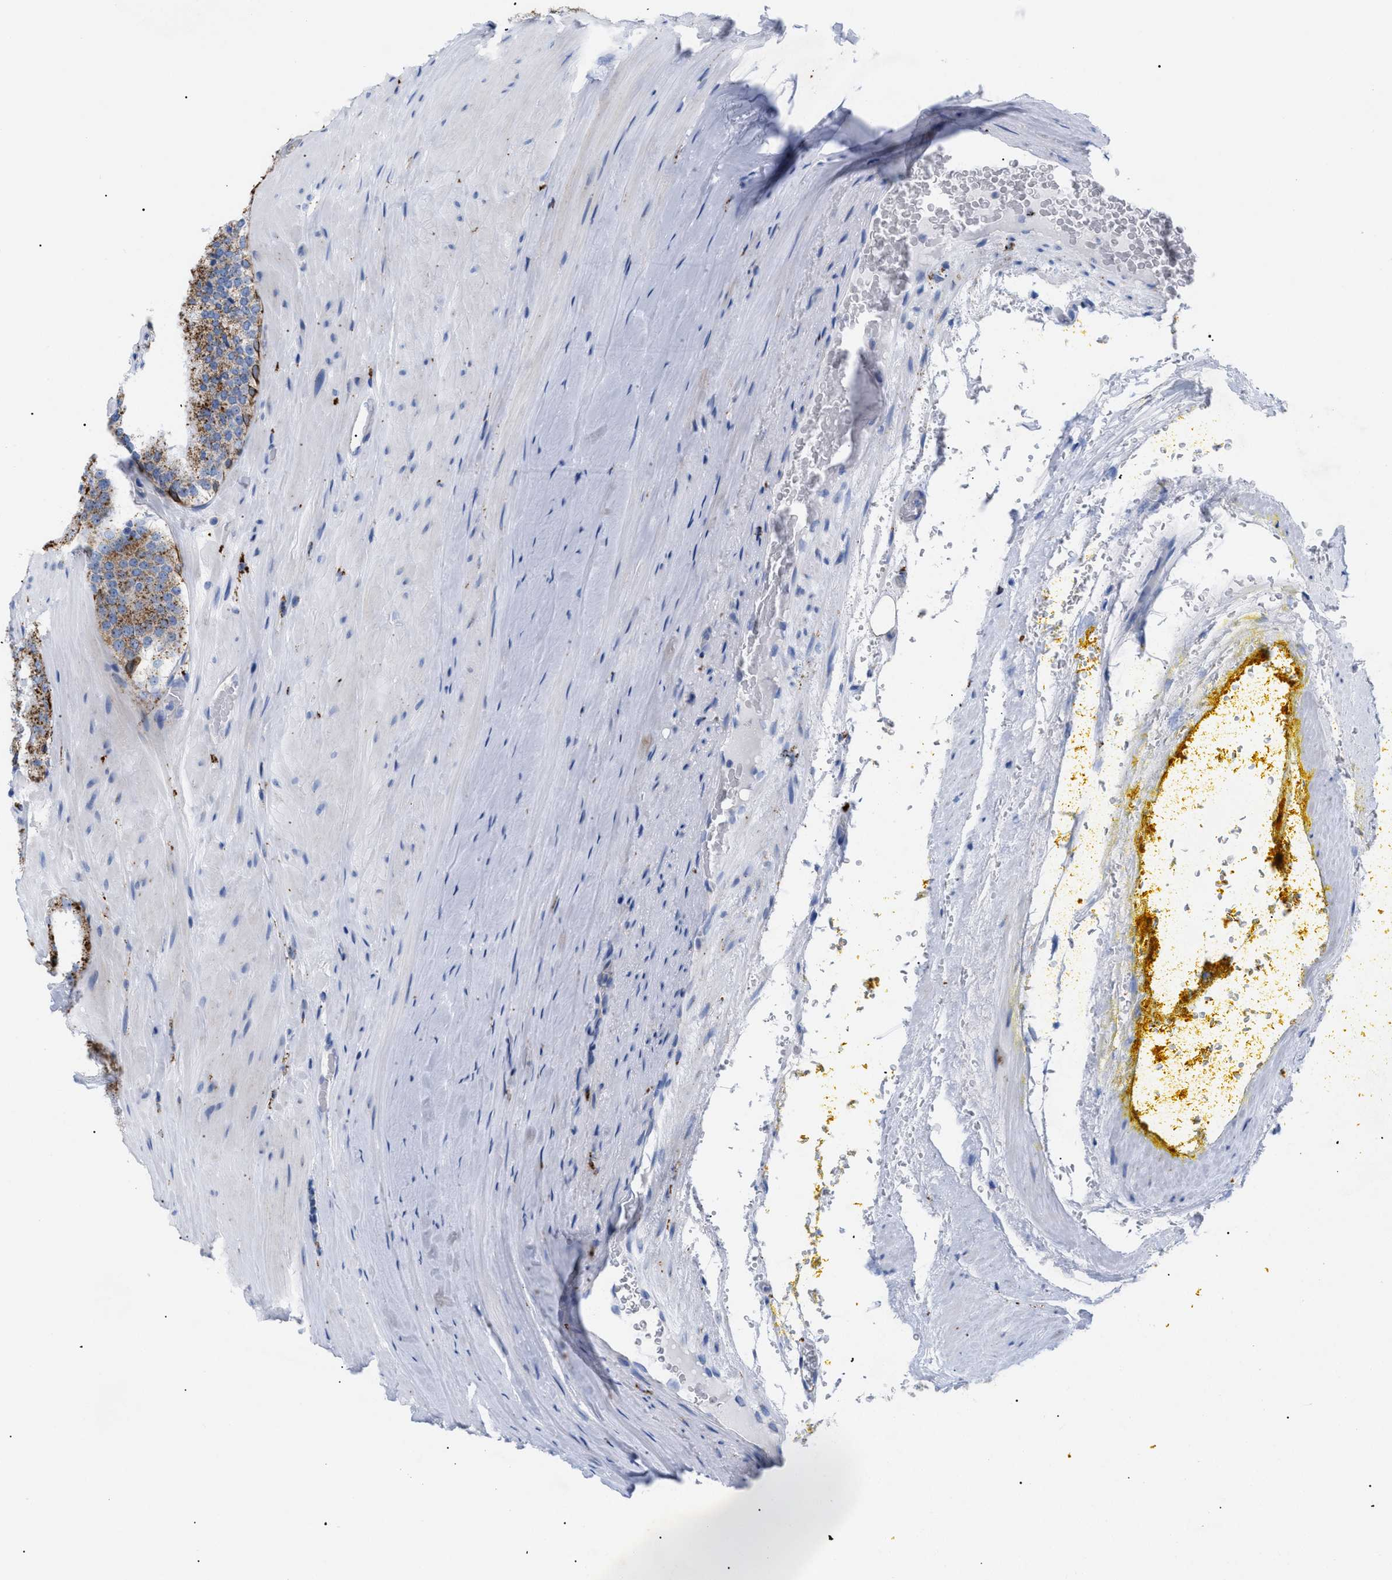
{"staining": {"intensity": "strong", "quantity": ">75%", "location": "cytoplasmic/membranous"}, "tissue": "prostate cancer", "cell_type": "Tumor cells", "image_type": "cancer", "snomed": [{"axis": "morphology", "description": "Adenocarcinoma, High grade"}, {"axis": "topography", "description": "Prostate"}], "caption": "Prostate cancer stained for a protein (brown) shows strong cytoplasmic/membranous positive positivity in approximately >75% of tumor cells.", "gene": "DRAM2", "patient": {"sex": "male", "age": 65}}